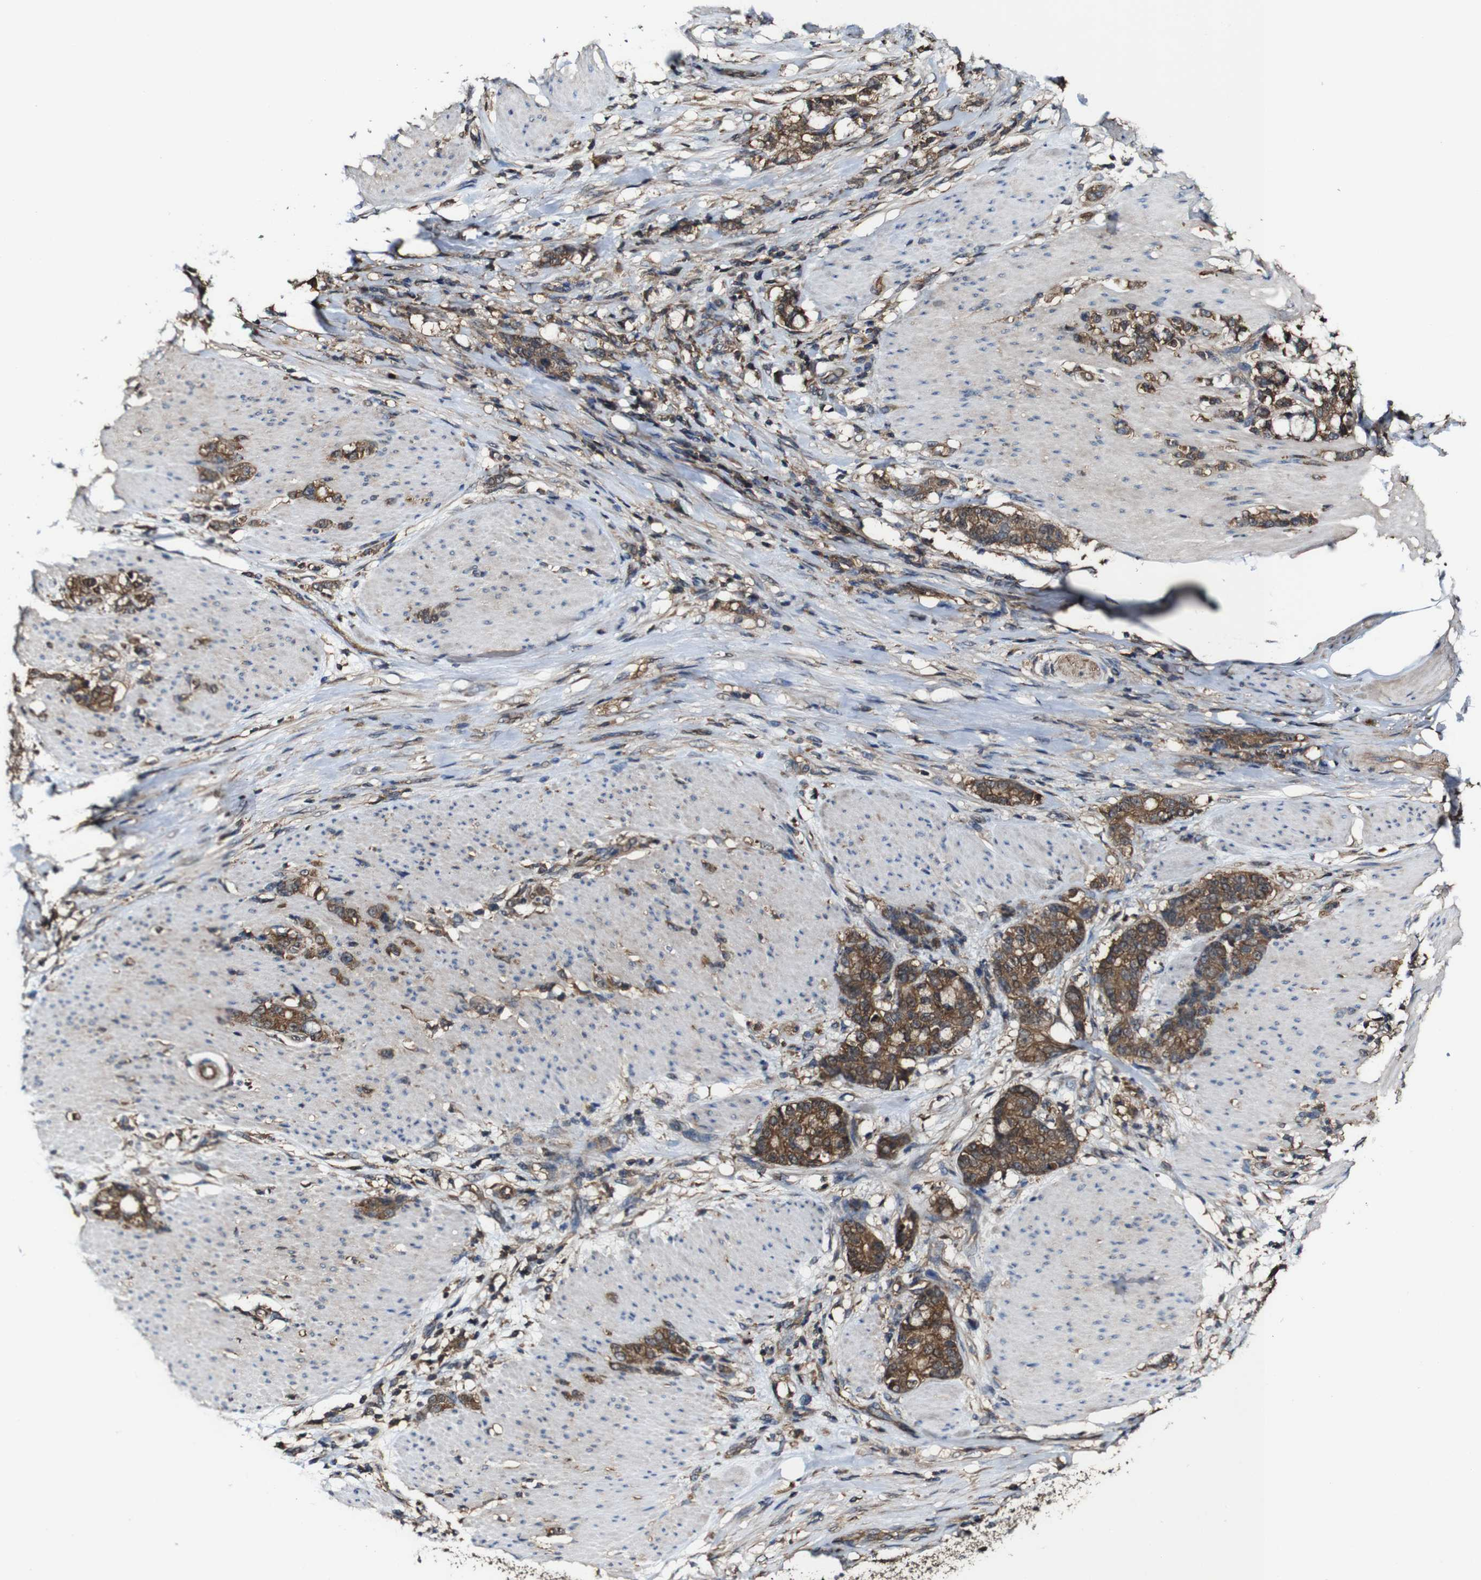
{"staining": {"intensity": "moderate", "quantity": ">75%", "location": "cytoplasmic/membranous"}, "tissue": "stomach cancer", "cell_type": "Tumor cells", "image_type": "cancer", "snomed": [{"axis": "morphology", "description": "Adenocarcinoma, NOS"}, {"axis": "topography", "description": "Stomach, lower"}], "caption": "IHC (DAB (3,3'-diaminobenzidine)) staining of adenocarcinoma (stomach) shows moderate cytoplasmic/membranous protein staining in approximately >75% of tumor cells.", "gene": "PTPRR", "patient": {"sex": "male", "age": 88}}